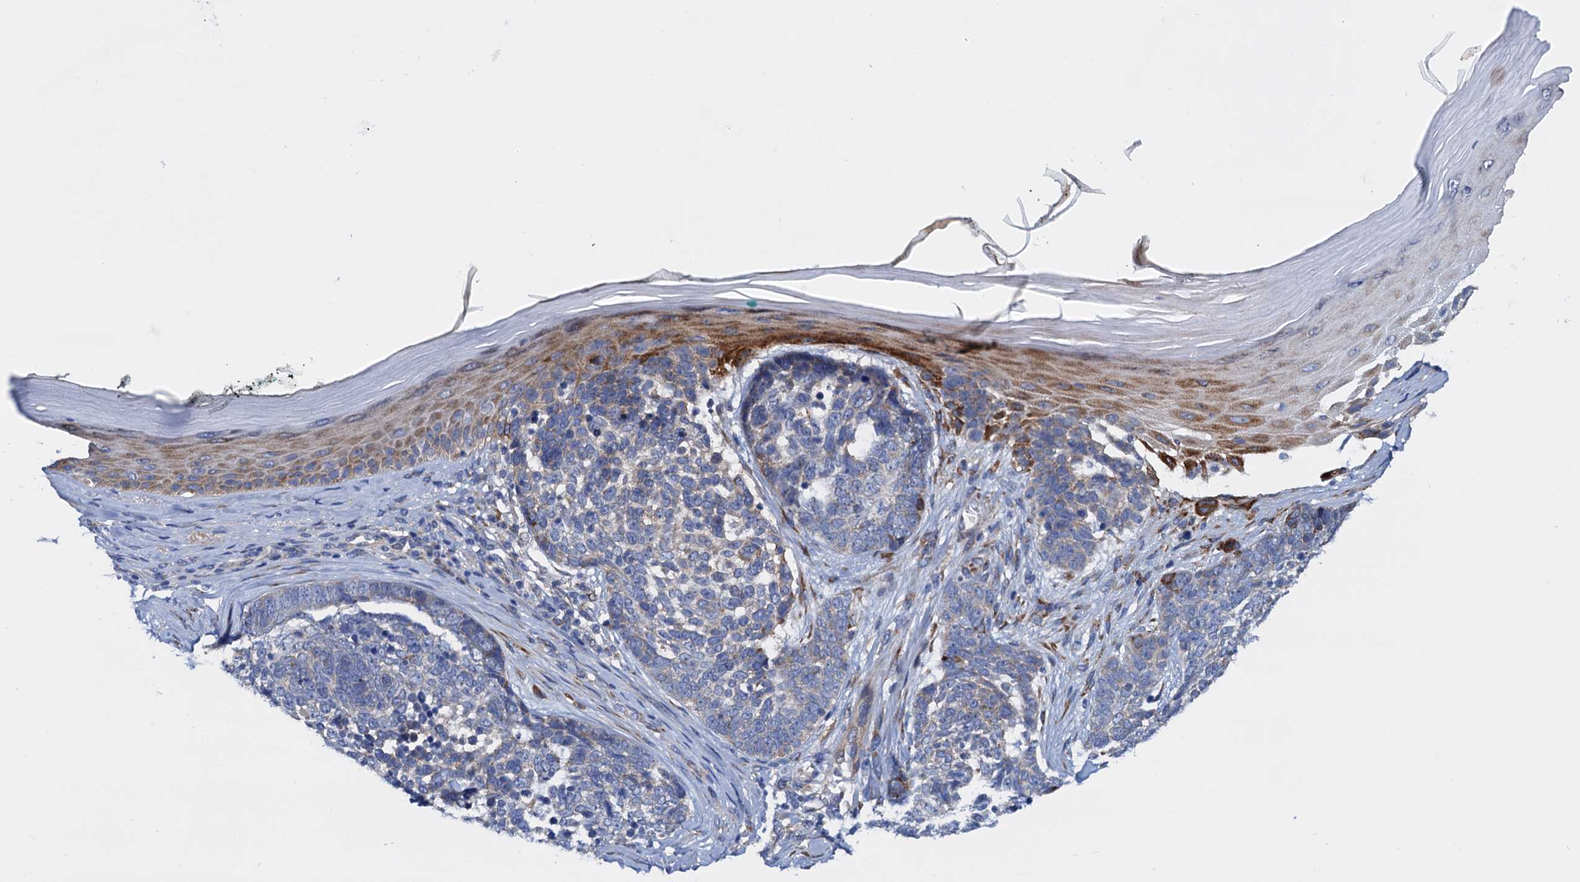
{"staining": {"intensity": "negative", "quantity": "none", "location": "none"}, "tissue": "skin cancer", "cell_type": "Tumor cells", "image_type": "cancer", "snomed": [{"axis": "morphology", "description": "Basal cell carcinoma"}, {"axis": "topography", "description": "Skin"}], "caption": "DAB immunohistochemical staining of human skin cancer (basal cell carcinoma) exhibits no significant expression in tumor cells.", "gene": "RASSF9", "patient": {"sex": "female", "age": 81}}